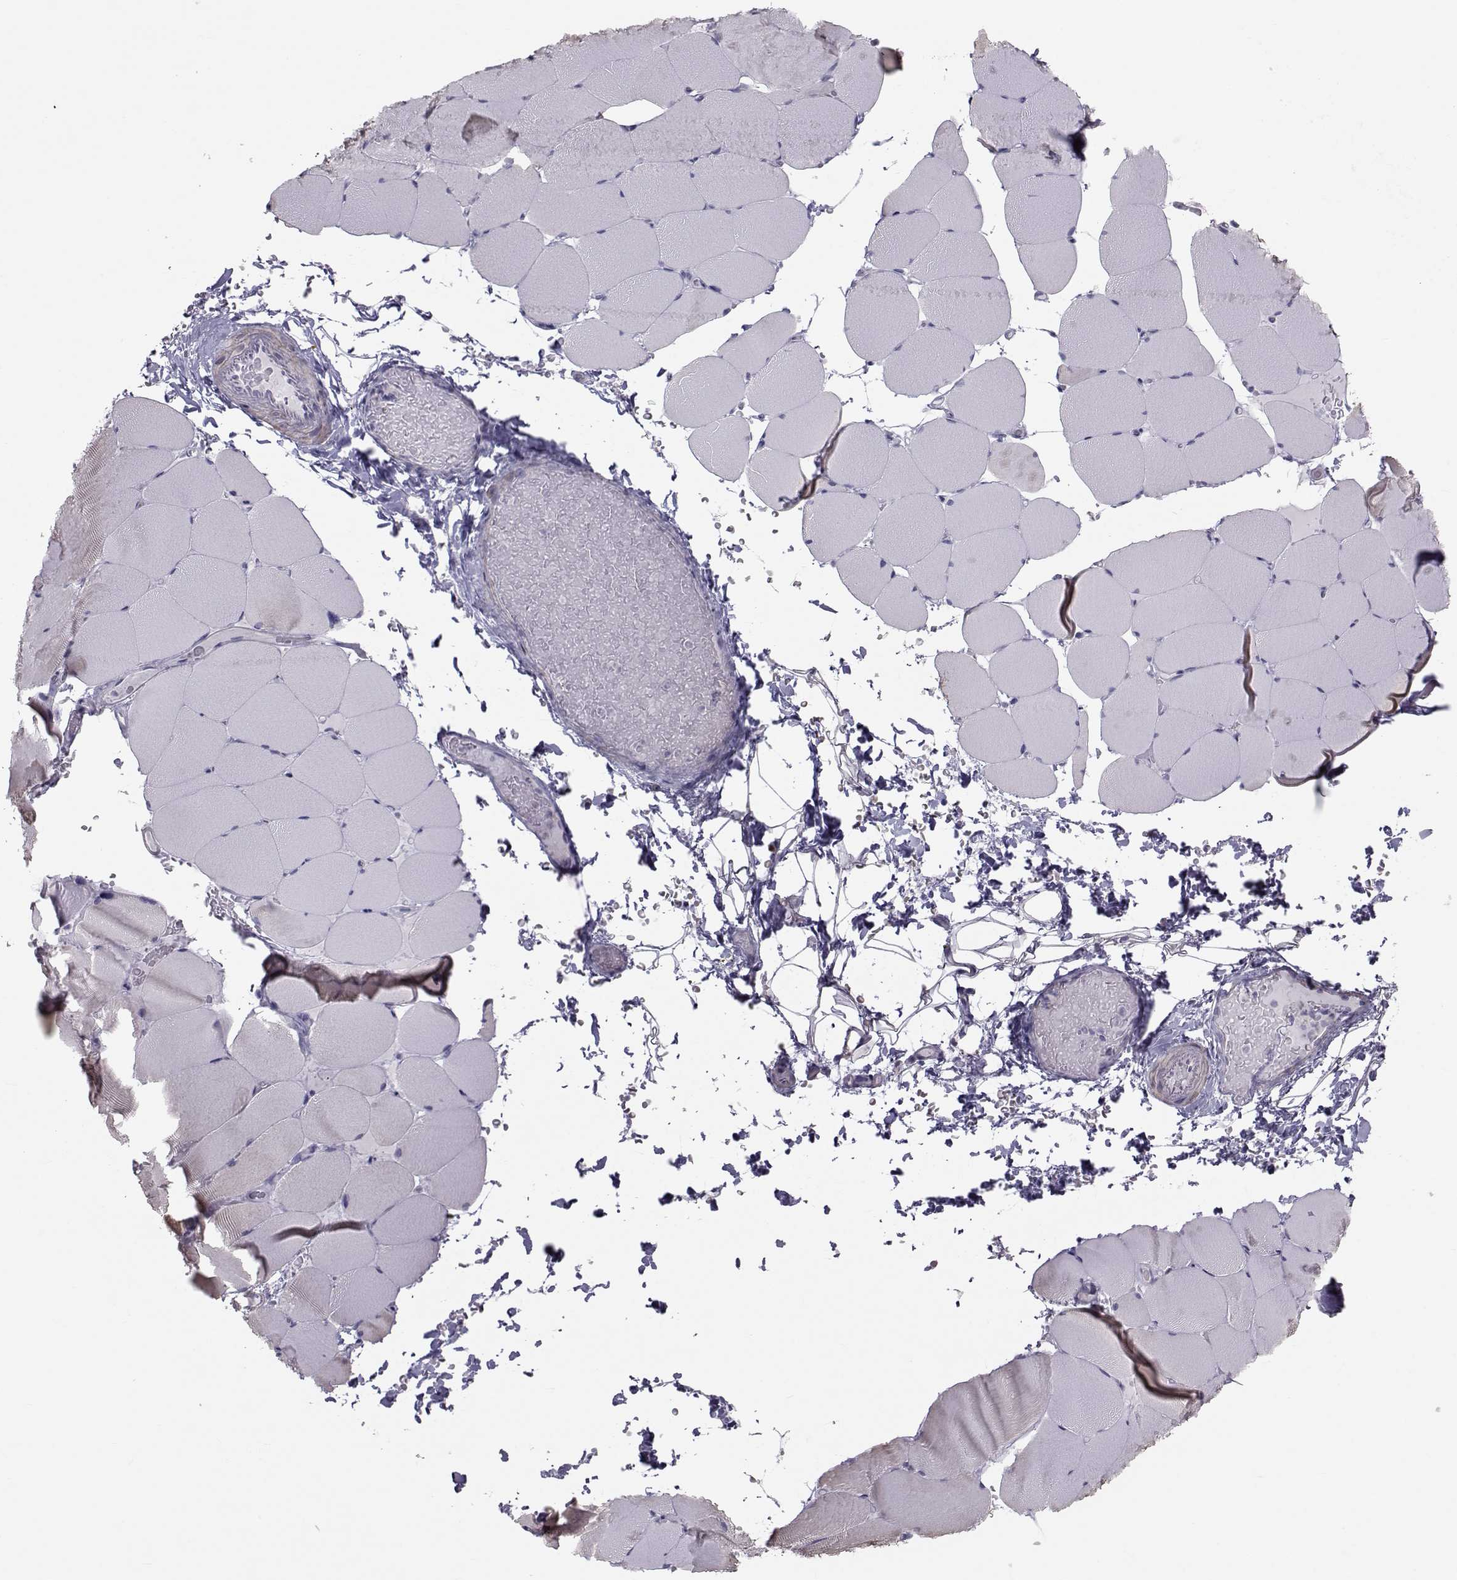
{"staining": {"intensity": "negative", "quantity": "none", "location": "none"}, "tissue": "skeletal muscle", "cell_type": "Myocytes", "image_type": "normal", "snomed": [{"axis": "morphology", "description": "Normal tissue, NOS"}, {"axis": "topography", "description": "Skeletal muscle"}], "caption": "This is a photomicrograph of immunohistochemistry (IHC) staining of unremarkable skeletal muscle, which shows no expression in myocytes. The staining was performed using DAB to visualize the protein expression in brown, while the nuclei were stained in blue with hematoxylin (Magnification: 20x).", "gene": "GARIN3", "patient": {"sex": "female", "age": 37}}